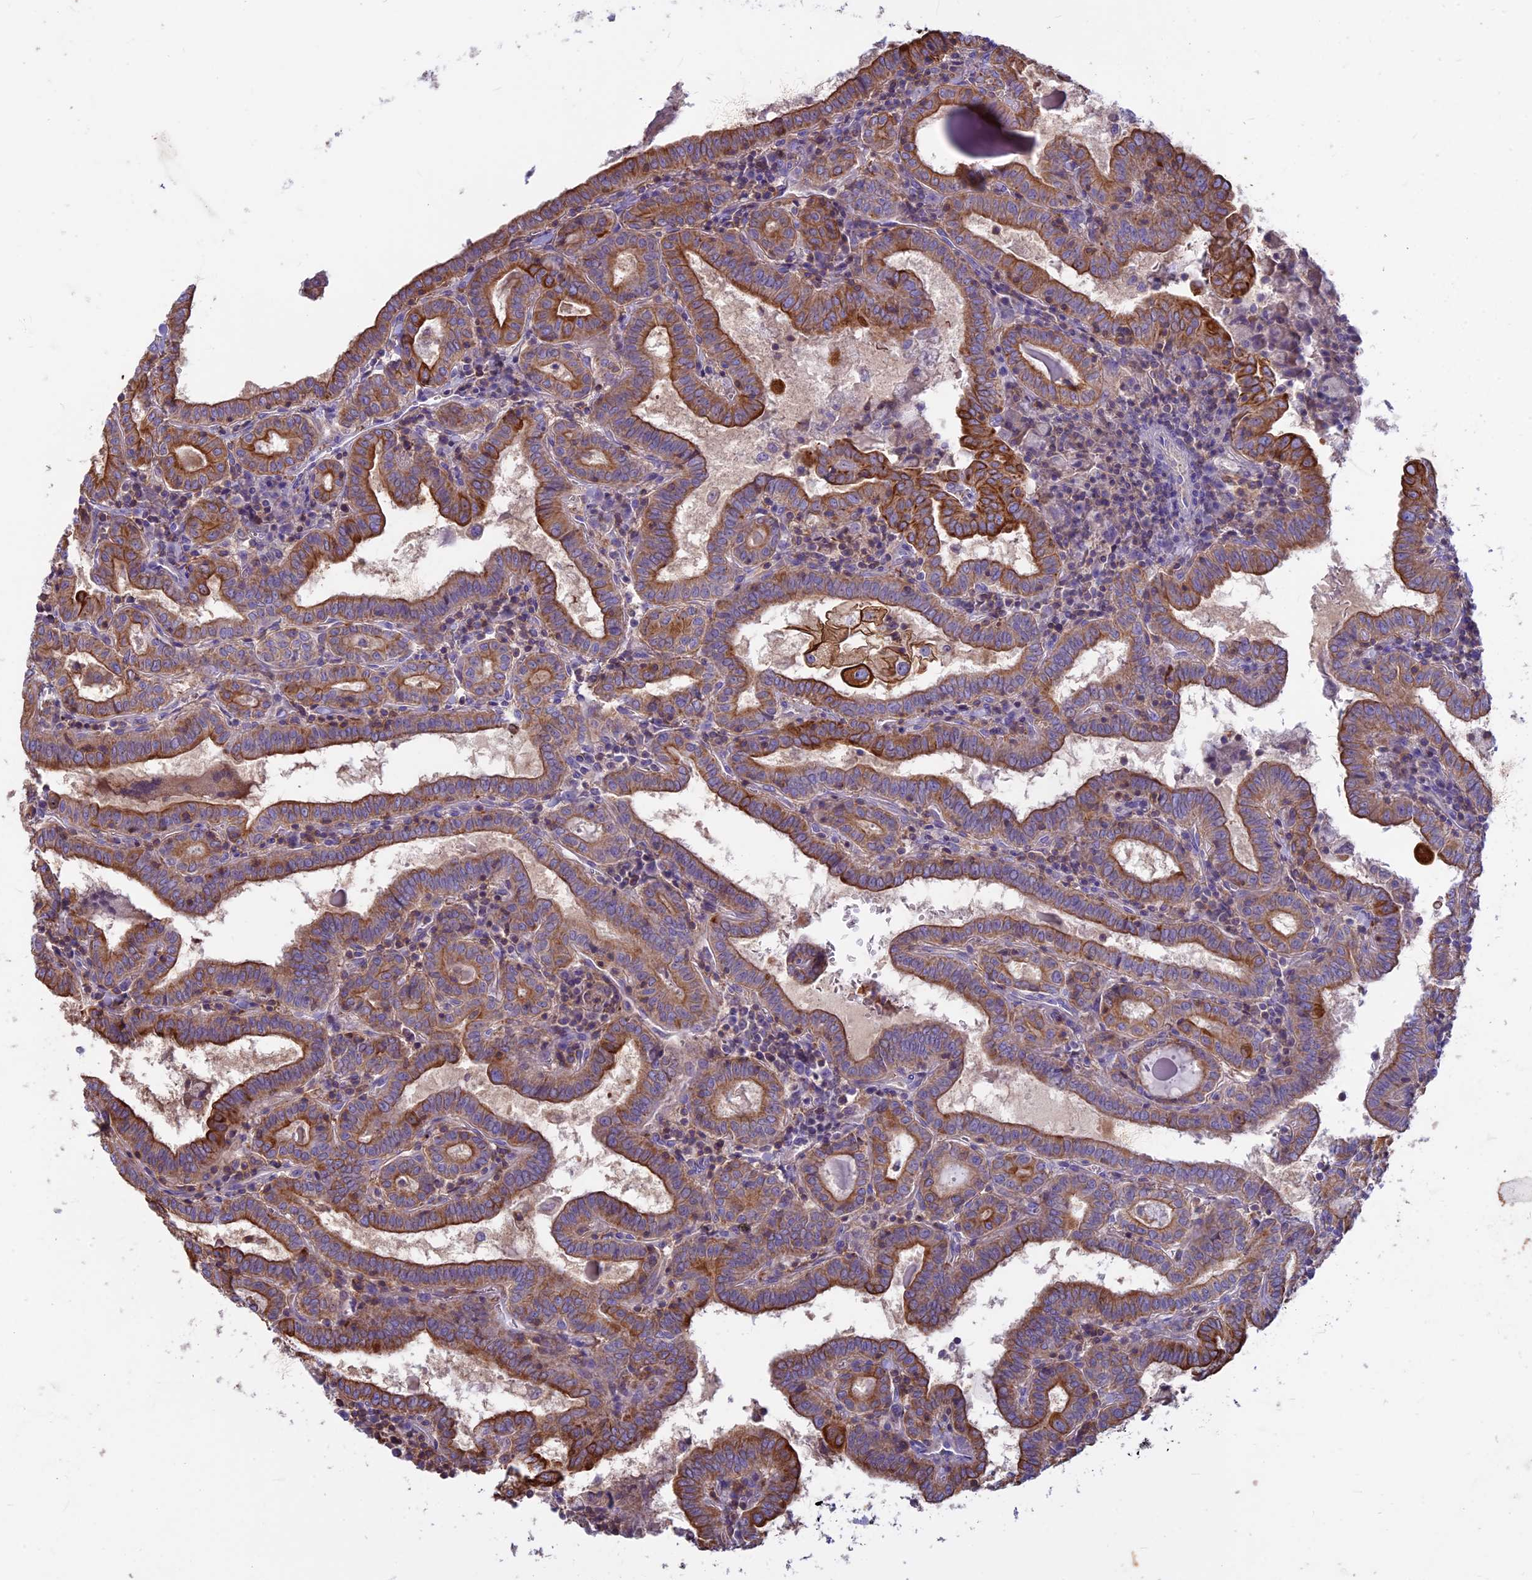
{"staining": {"intensity": "strong", "quantity": "25%-75%", "location": "cytoplasmic/membranous"}, "tissue": "thyroid cancer", "cell_type": "Tumor cells", "image_type": "cancer", "snomed": [{"axis": "morphology", "description": "Papillary adenocarcinoma, NOS"}, {"axis": "topography", "description": "Thyroid gland"}], "caption": "Brown immunohistochemical staining in human thyroid papillary adenocarcinoma displays strong cytoplasmic/membranous positivity in approximately 25%-75% of tumor cells.", "gene": "CDAN1", "patient": {"sex": "female", "age": 72}}